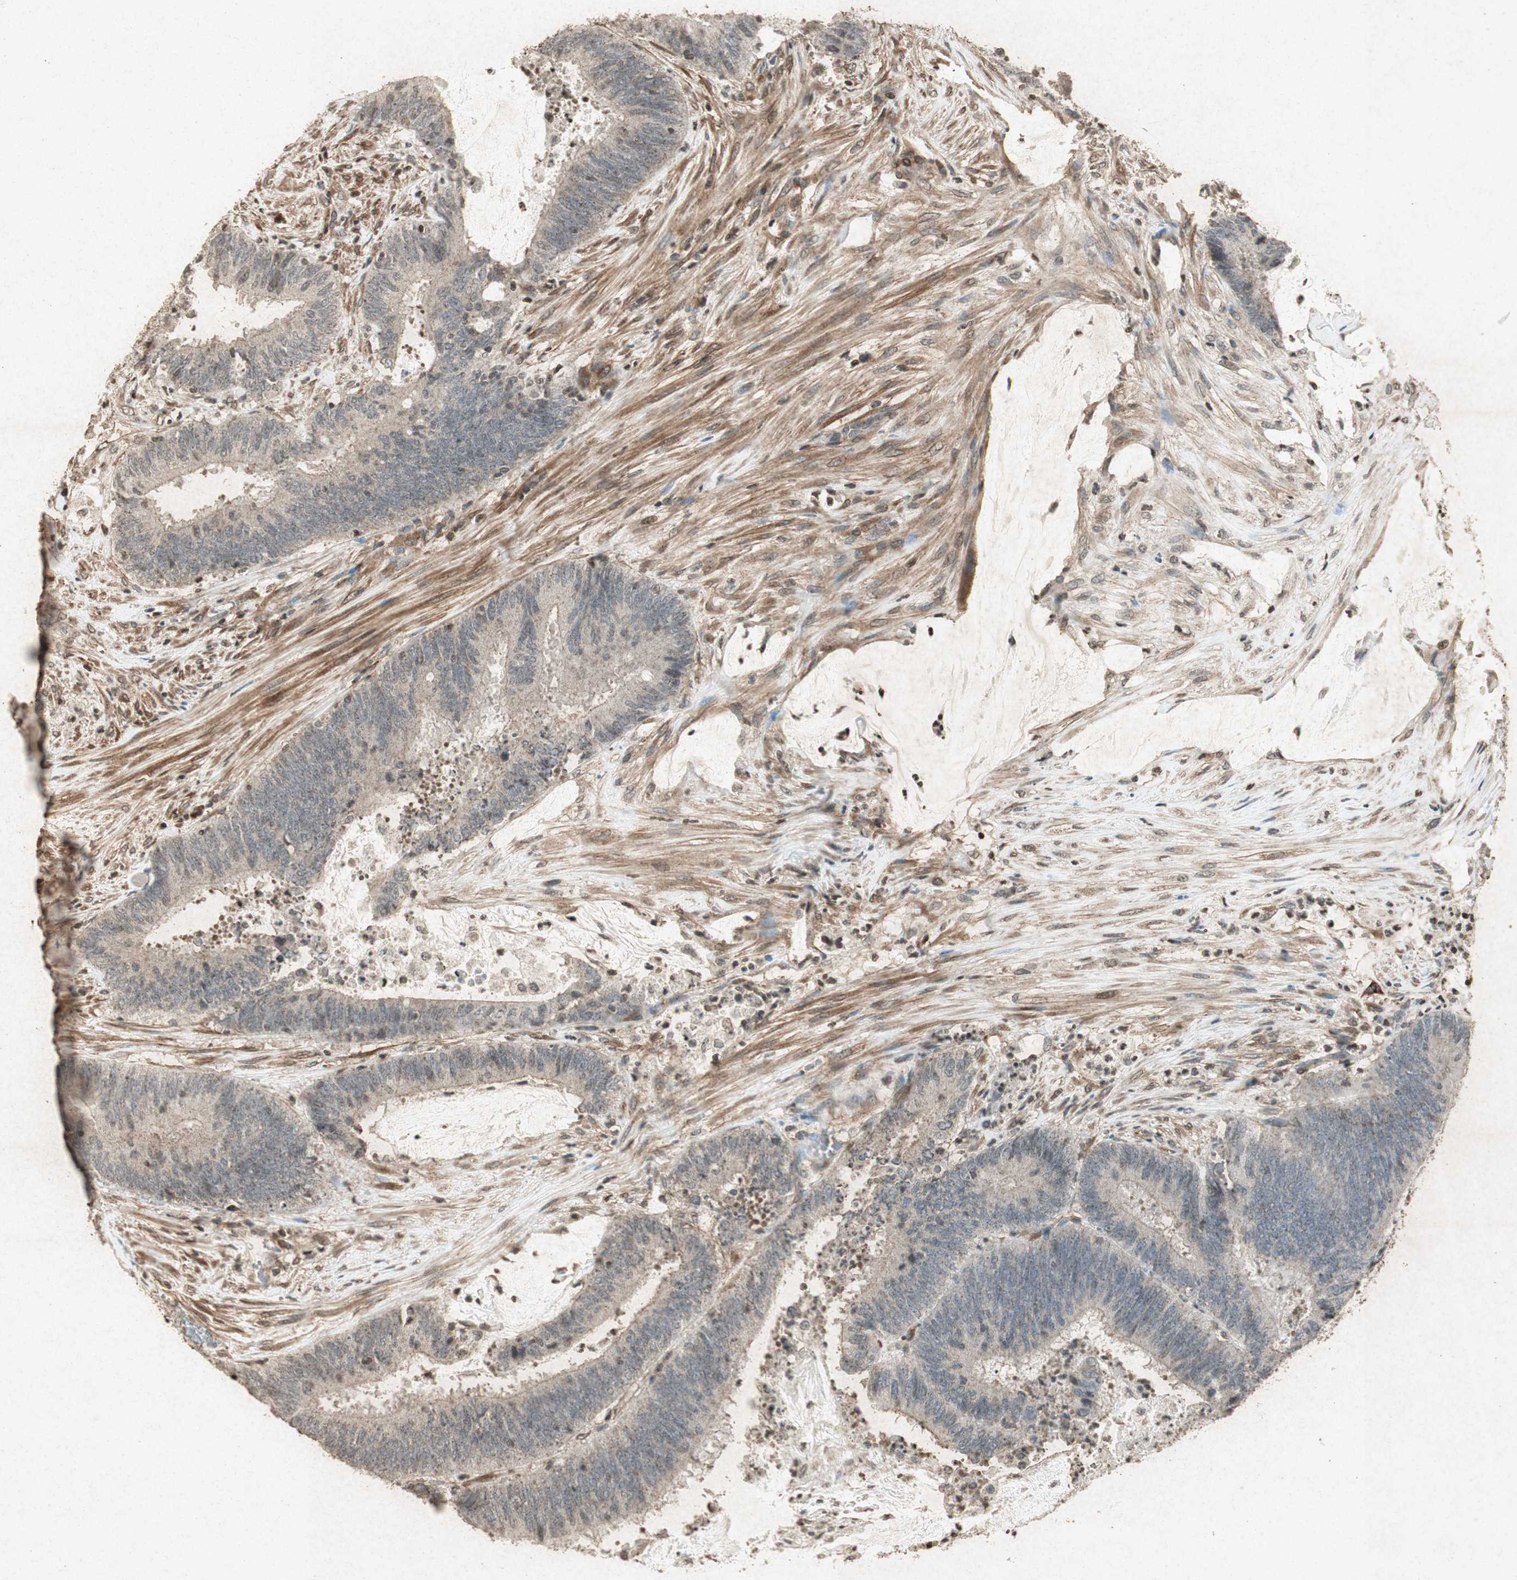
{"staining": {"intensity": "weak", "quantity": ">75%", "location": "cytoplasmic/membranous"}, "tissue": "colorectal cancer", "cell_type": "Tumor cells", "image_type": "cancer", "snomed": [{"axis": "morphology", "description": "Adenocarcinoma, NOS"}, {"axis": "topography", "description": "Rectum"}], "caption": "A histopathology image showing weak cytoplasmic/membranous staining in about >75% of tumor cells in colorectal cancer, as visualized by brown immunohistochemical staining.", "gene": "PRKG1", "patient": {"sex": "female", "age": 66}}